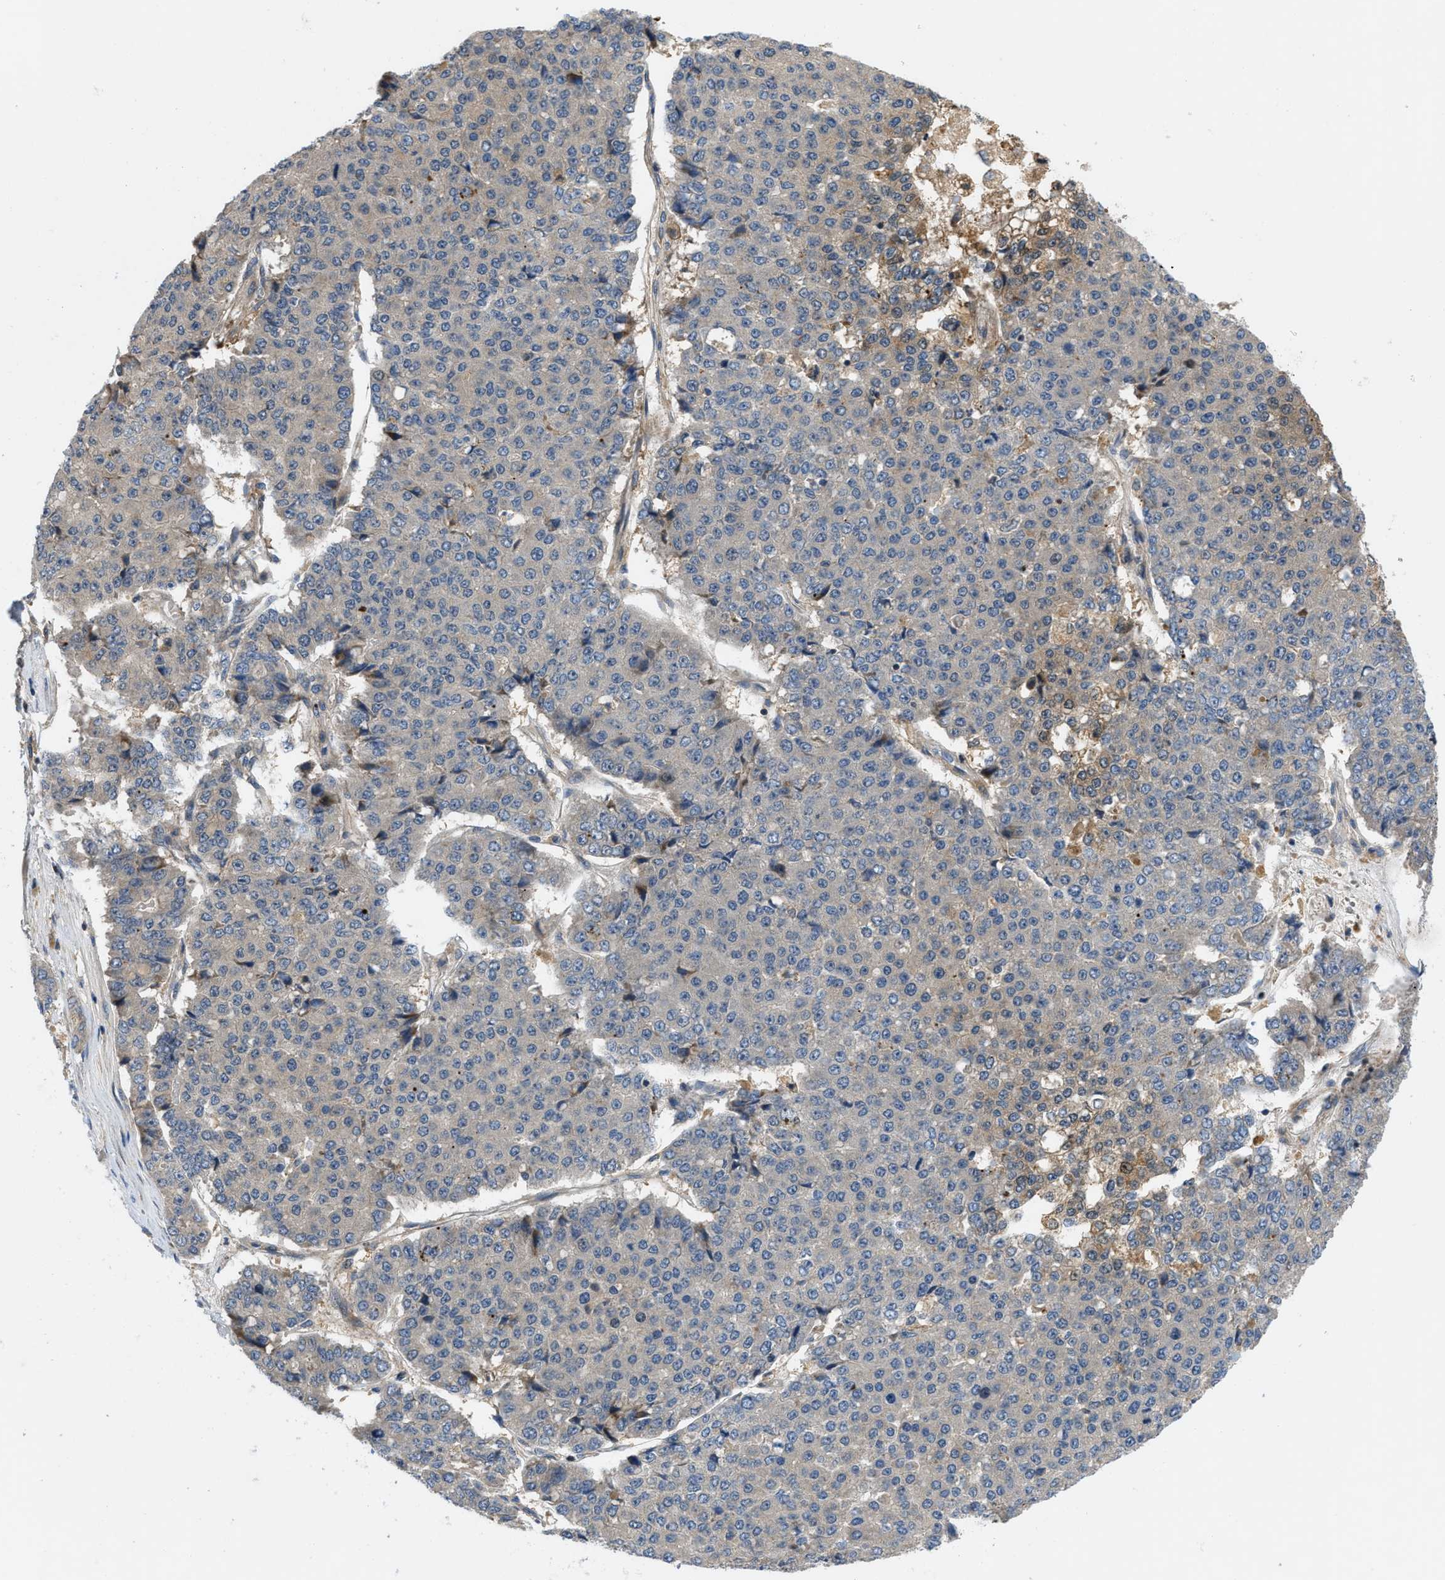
{"staining": {"intensity": "negative", "quantity": "none", "location": "none"}, "tissue": "pancreatic cancer", "cell_type": "Tumor cells", "image_type": "cancer", "snomed": [{"axis": "morphology", "description": "Adenocarcinoma, NOS"}, {"axis": "topography", "description": "Pancreas"}], "caption": "IHC image of neoplastic tissue: pancreatic adenocarcinoma stained with DAB (3,3'-diaminobenzidine) demonstrates no significant protein staining in tumor cells.", "gene": "GPR31", "patient": {"sex": "male", "age": 50}}